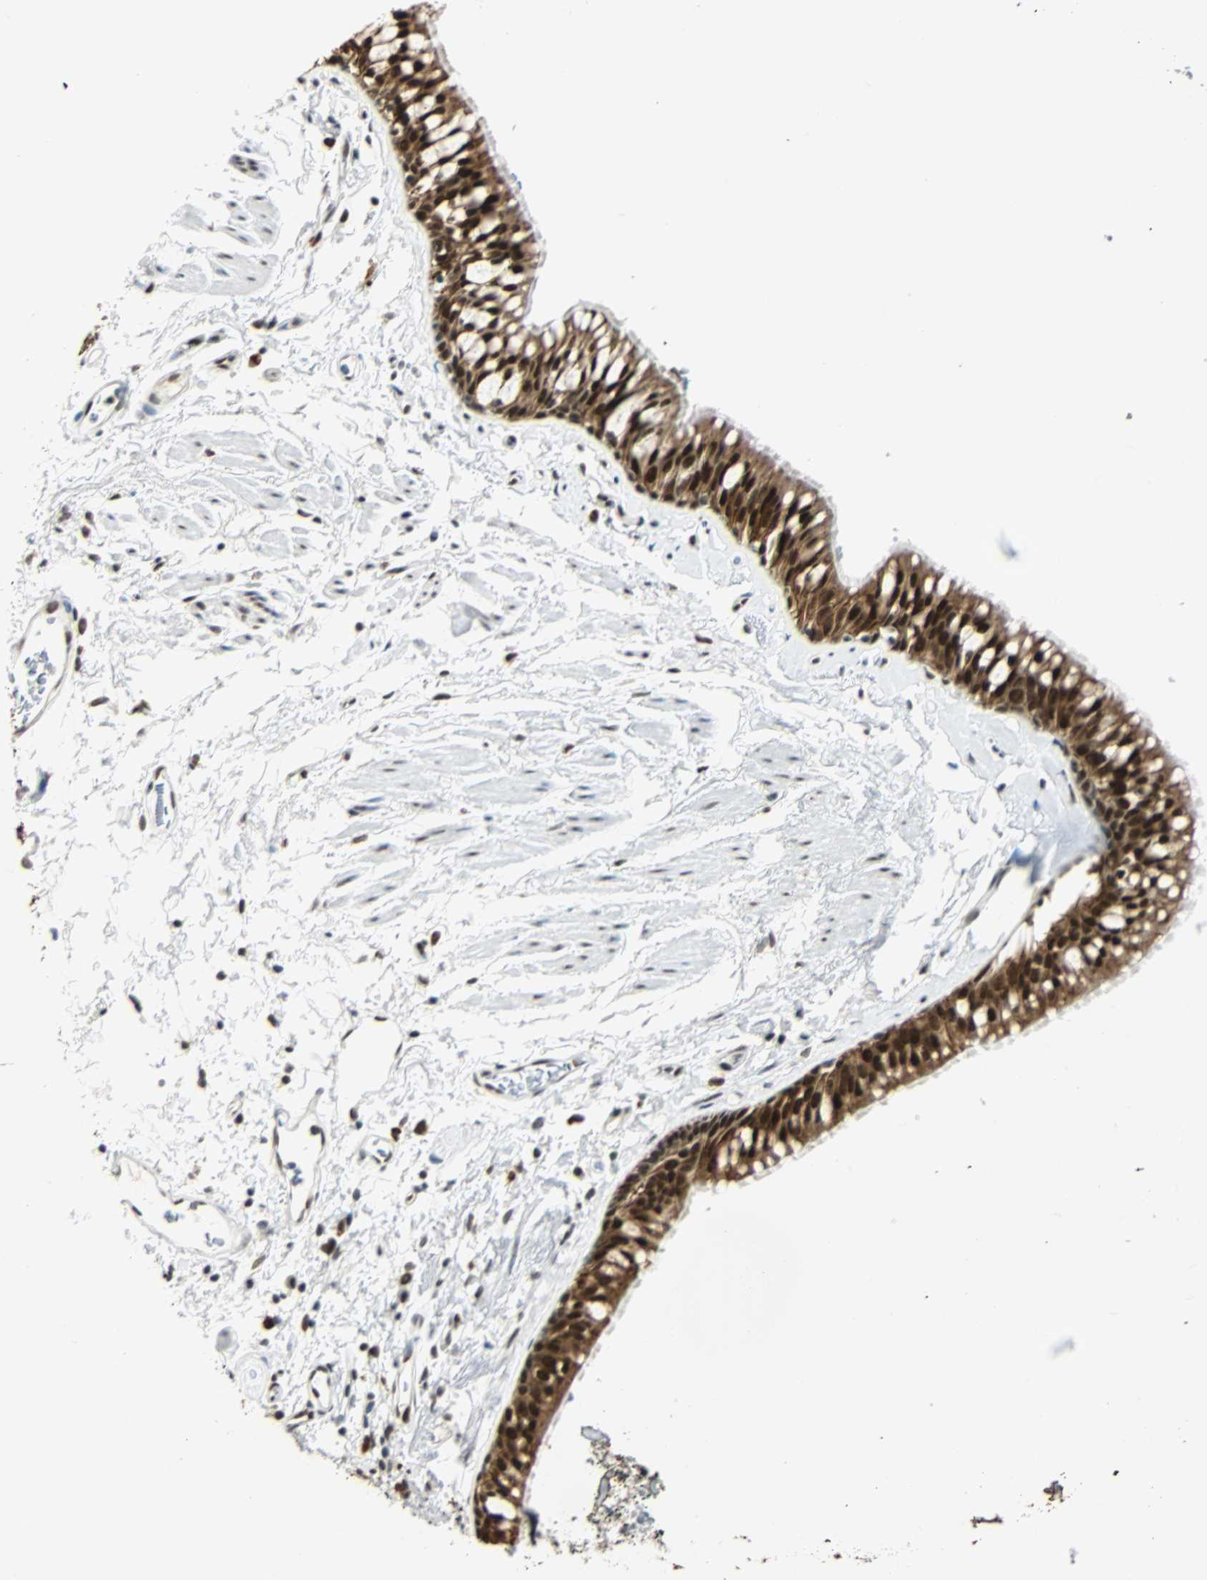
{"staining": {"intensity": "strong", "quantity": ">75%", "location": "cytoplasmic/membranous,nuclear"}, "tissue": "bronchus", "cell_type": "Respiratory epithelial cells", "image_type": "normal", "snomed": [{"axis": "morphology", "description": "Normal tissue, NOS"}, {"axis": "topography", "description": "Bronchus"}], "caption": "DAB immunohistochemical staining of benign human bronchus reveals strong cytoplasmic/membranous,nuclear protein positivity in about >75% of respiratory epithelial cells.", "gene": "NELFE", "patient": {"sex": "female", "age": 73}}